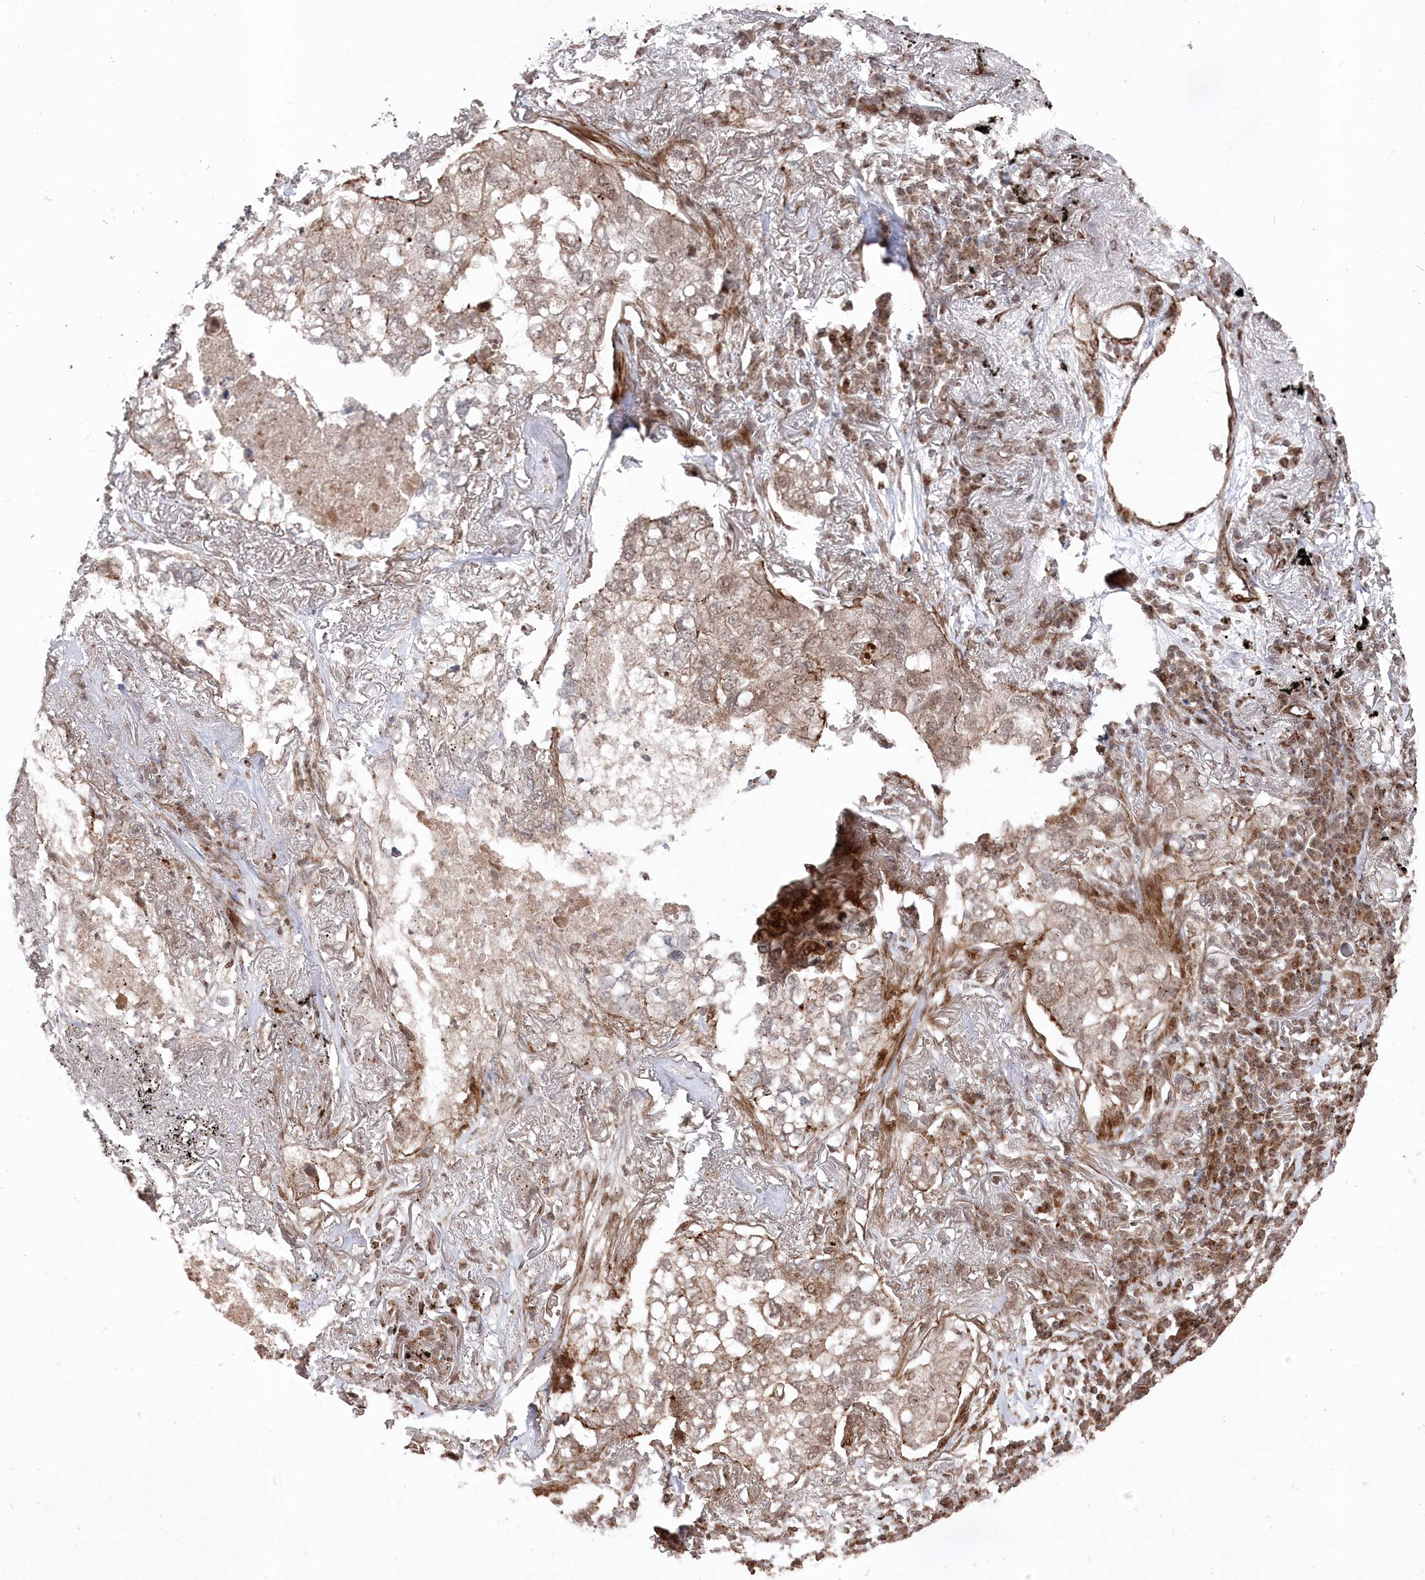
{"staining": {"intensity": "weak", "quantity": "25%-75%", "location": "cytoplasmic/membranous,nuclear"}, "tissue": "lung cancer", "cell_type": "Tumor cells", "image_type": "cancer", "snomed": [{"axis": "morphology", "description": "Adenocarcinoma, NOS"}, {"axis": "topography", "description": "Lung"}], "caption": "Weak cytoplasmic/membranous and nuclear positivity is appreciated in about 25%-75% of tumor cells in lung cancer (adenocarcinoma).", "gene": "POLR3A", "patient": {"sex": "male", "age": 65}}